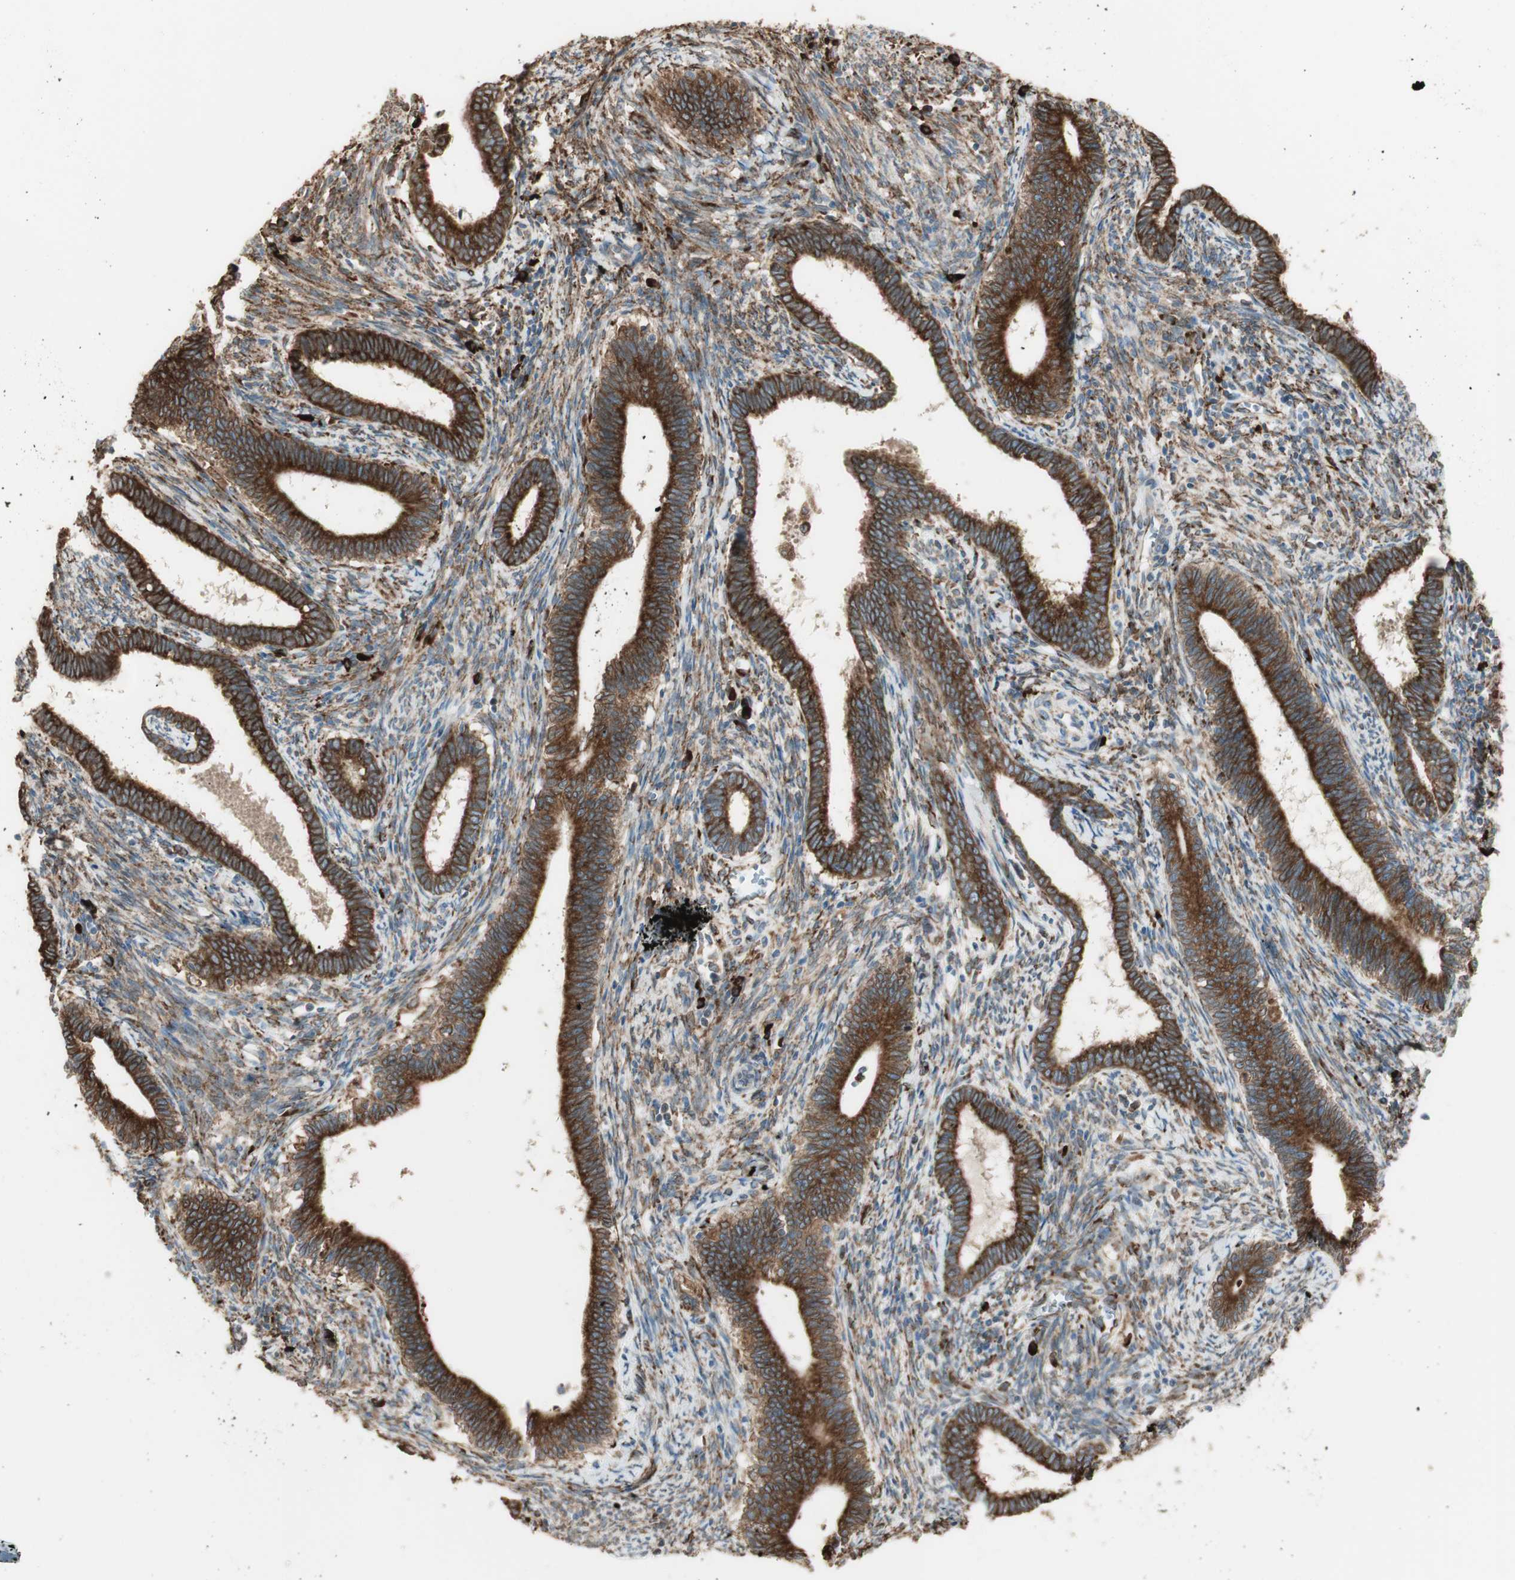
{"staining": {"intensity": "strong", "quantity": ">75%", "location": "cytoplasmic/membranous"}, "tissue": "cervical cancer", "cell_type": "Tumor cells", "image_type": "cancer", "snomed": [{"axis": "morphology", "description": "Adenocarcinoma, NOS"}, {"axis": "topography", "description": "Cervix"}], "caption": "Tumor cells exhibit high levels of strong cytoplasmic/membranous positivity in about >75% of cells in cervical cancer. (Stains: DAB (3,3'-diaminobenzidine) in brown, nuclei in blue, Microscopy: brightfield microscopy at high magnification).", "gene": "RRBP1", "patient": {"sex": "female", "age": 44}}